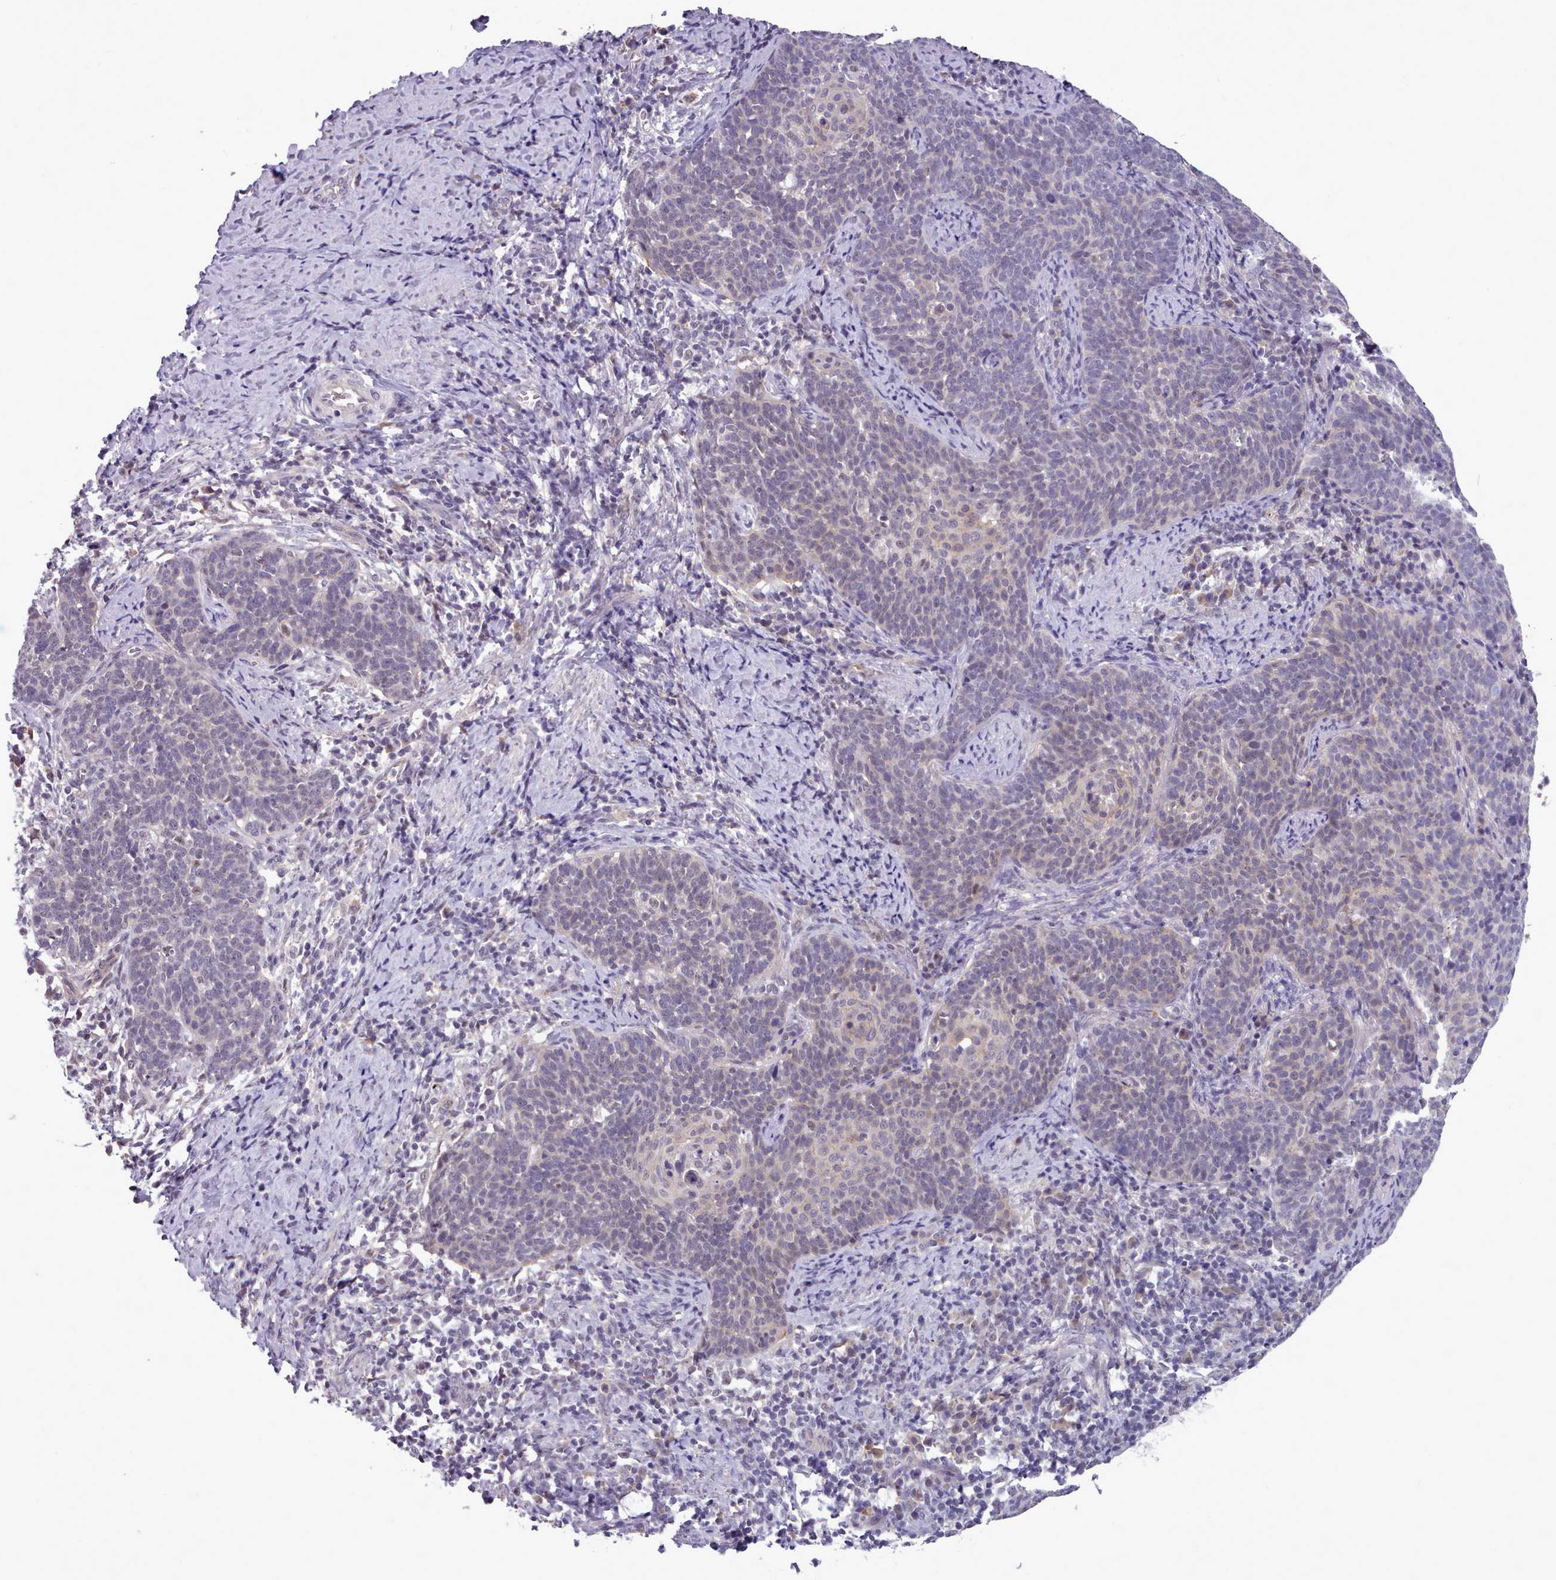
{"staining": {"intensity": "negative", "quantity": "none", "location": "none"}, "tissue": "cervical cancer", "cell_type": "Tumor cells", "image_type": "cancer", "snomed": [{"axis": "morphology", "description": "Normal tissue, NOS"}, {"axis": "morphology", "description": "Squamous cell carcinoma, NOS"}, {"axis": "topography", "description": "Cervix"}], "caption": "Immunohistochemistry histopathology image of human cervical cancer stained for a protein (brown), which shows no positivity in tumor cells. (DAB IHC with hematoxylin counter stain).", "gene": "KCTD16", "patient": {"sex": "female", "age": 39}}